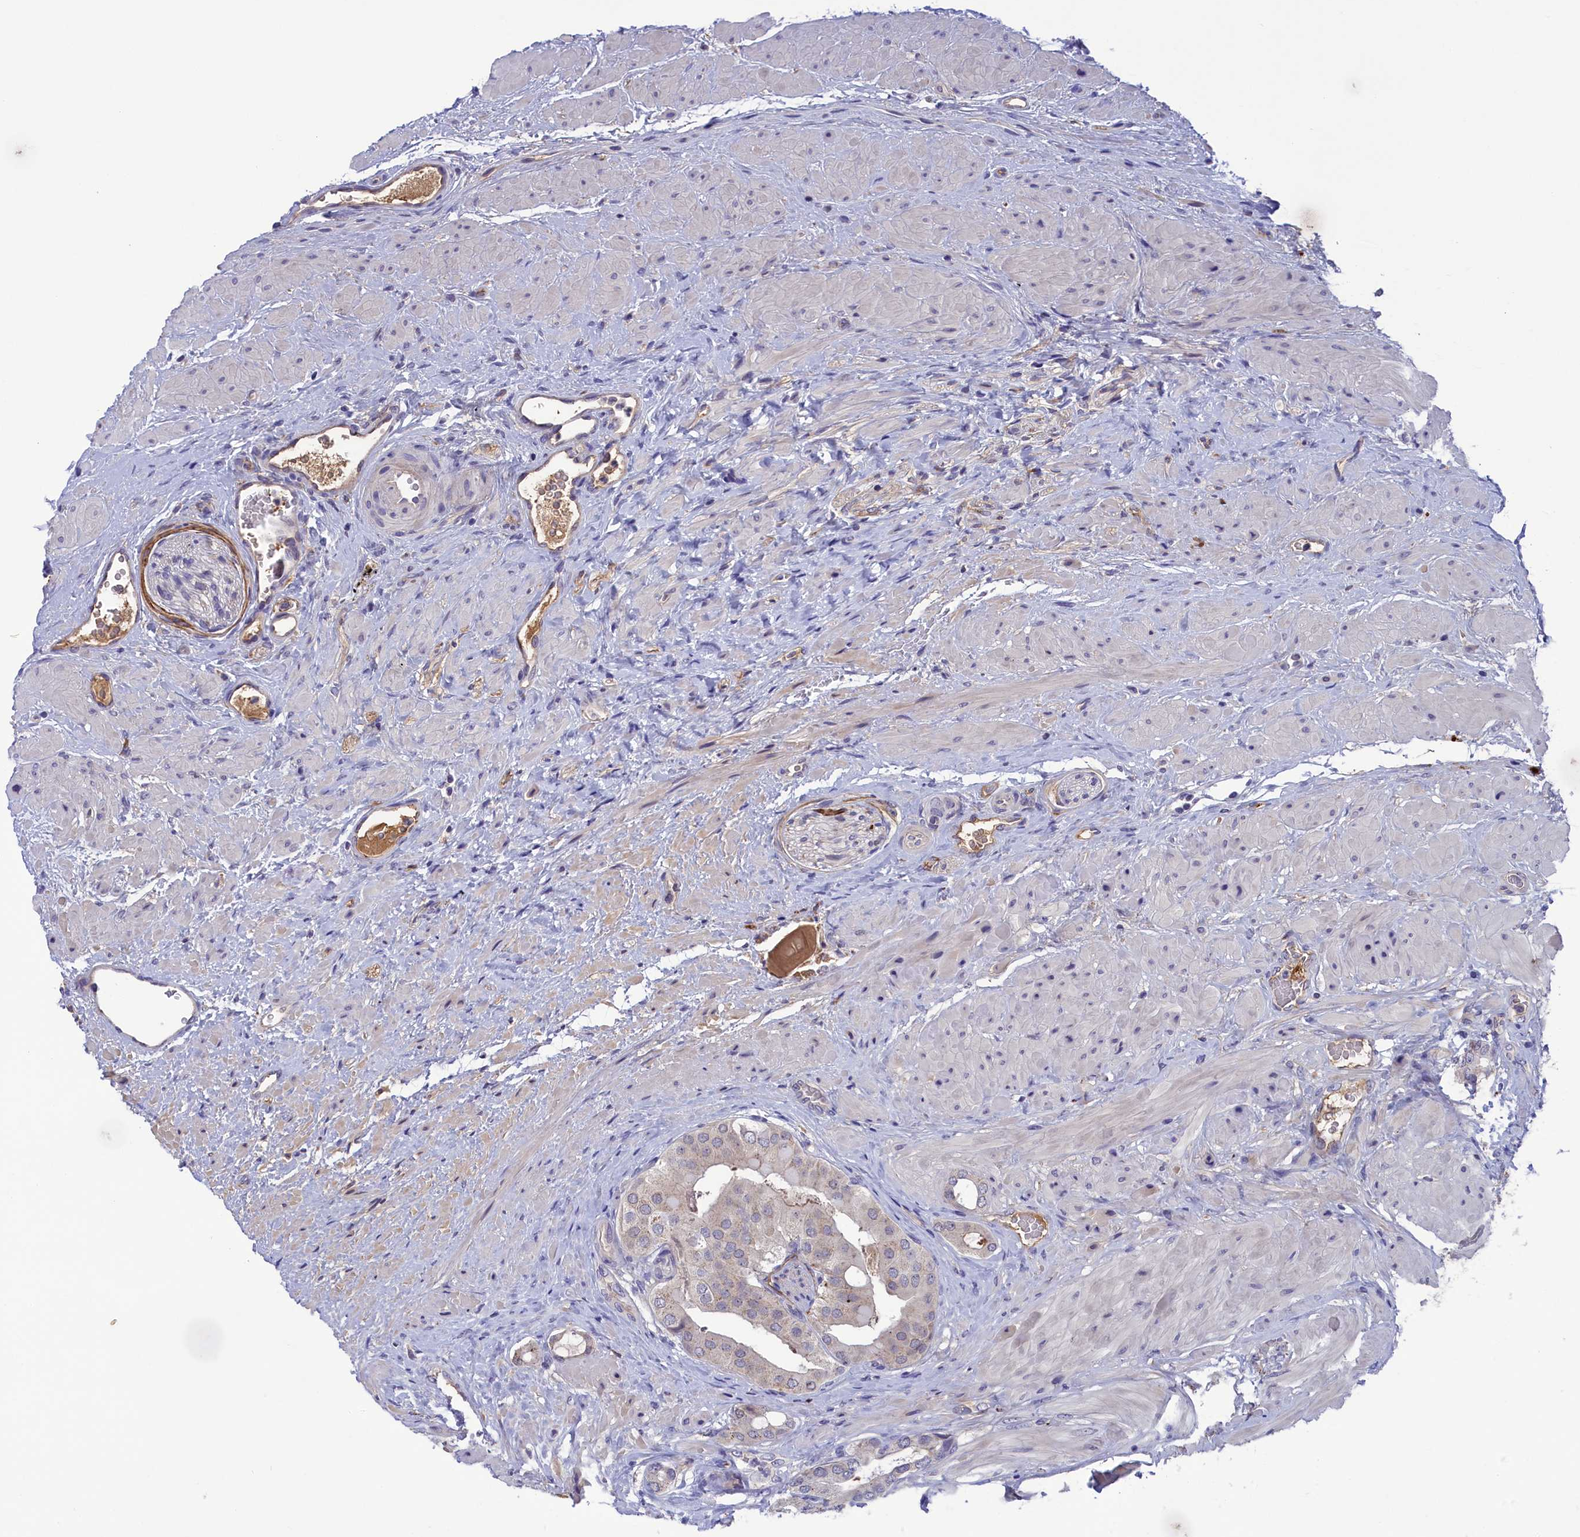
{"staining": {"intensity": "negative", "quantity": "none", "location": "none"}, "tissue": "prostate cancer", "cell_type": "Tumor cells", "image_type": "cancer", "snomed": [{"axis": "morphology", "description": "Adenocarcinoma, Low grade"}, {"axis": "topography", "description": "Prostate"}], "caption": "IHC of human prostate cancer (low-grade adenocarcinoma) demonstrates no expression in tumor cells.", "gene": "STYX", "patient": {"sex": "male", "age": 57}}